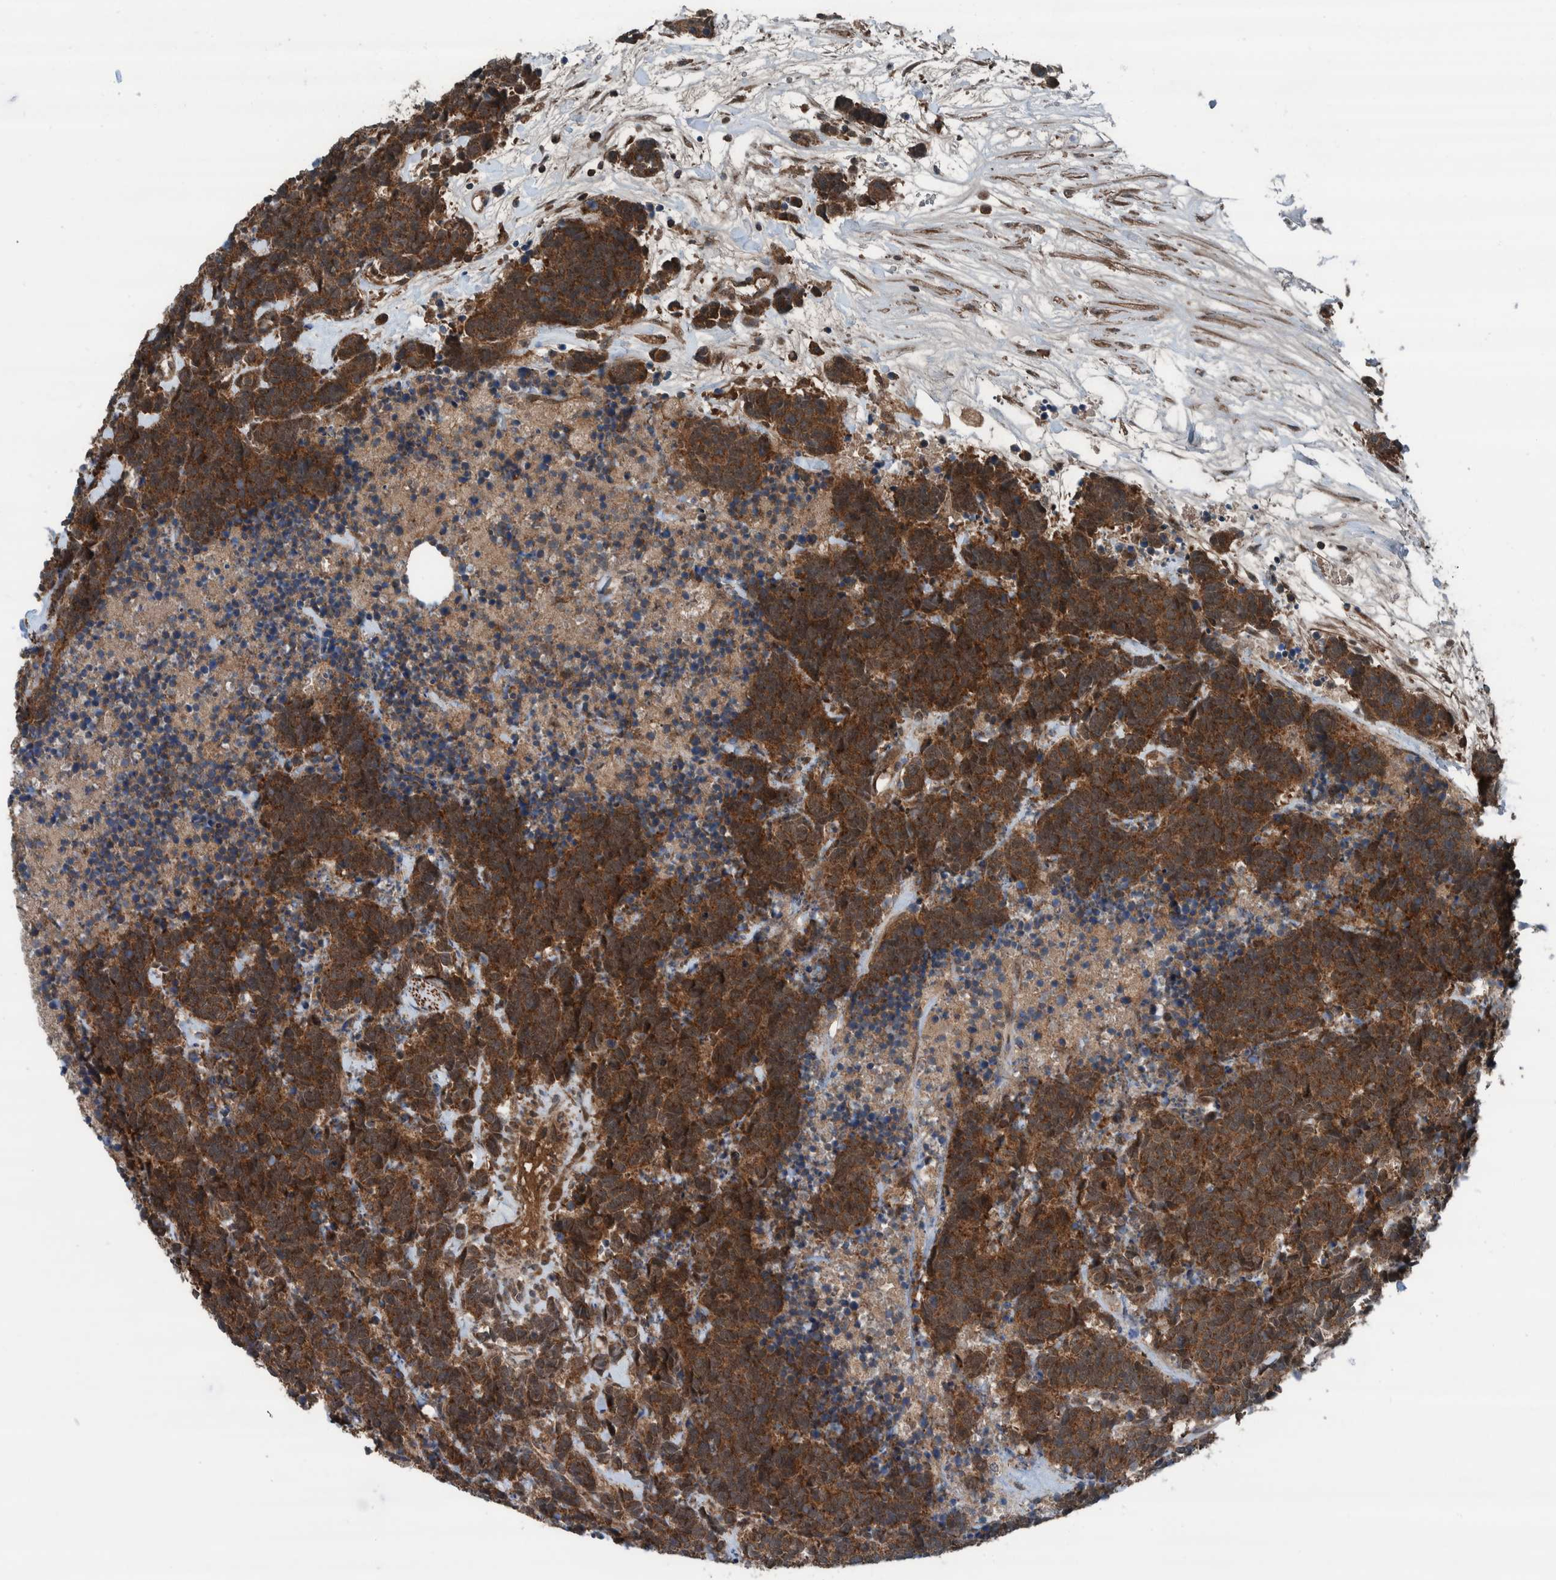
{"staining": {"intensity": "strong", "quantity": ">75%", "location": "cytoplasmic/membranous"}, "tissue": "carcinoid", "cell_type": "Tumor cells", "image_type": "cancer", "snomed": [{"axis": "morphology", "description": "Carcinoma, NOS"}, {"axis": "morphology", "description": "Carcinoid, malignant, NOS"}, {"axis": "topography", "description": "Urinary bladder"}], "caption": "Human carcinoid stained for a protein (brown) reveals strong cytoplasmic/membranous positive expression in approximately >75% of tumor cells.", "gene": "CUEDC1", "patient": {"sex": "male", "age": 57}}